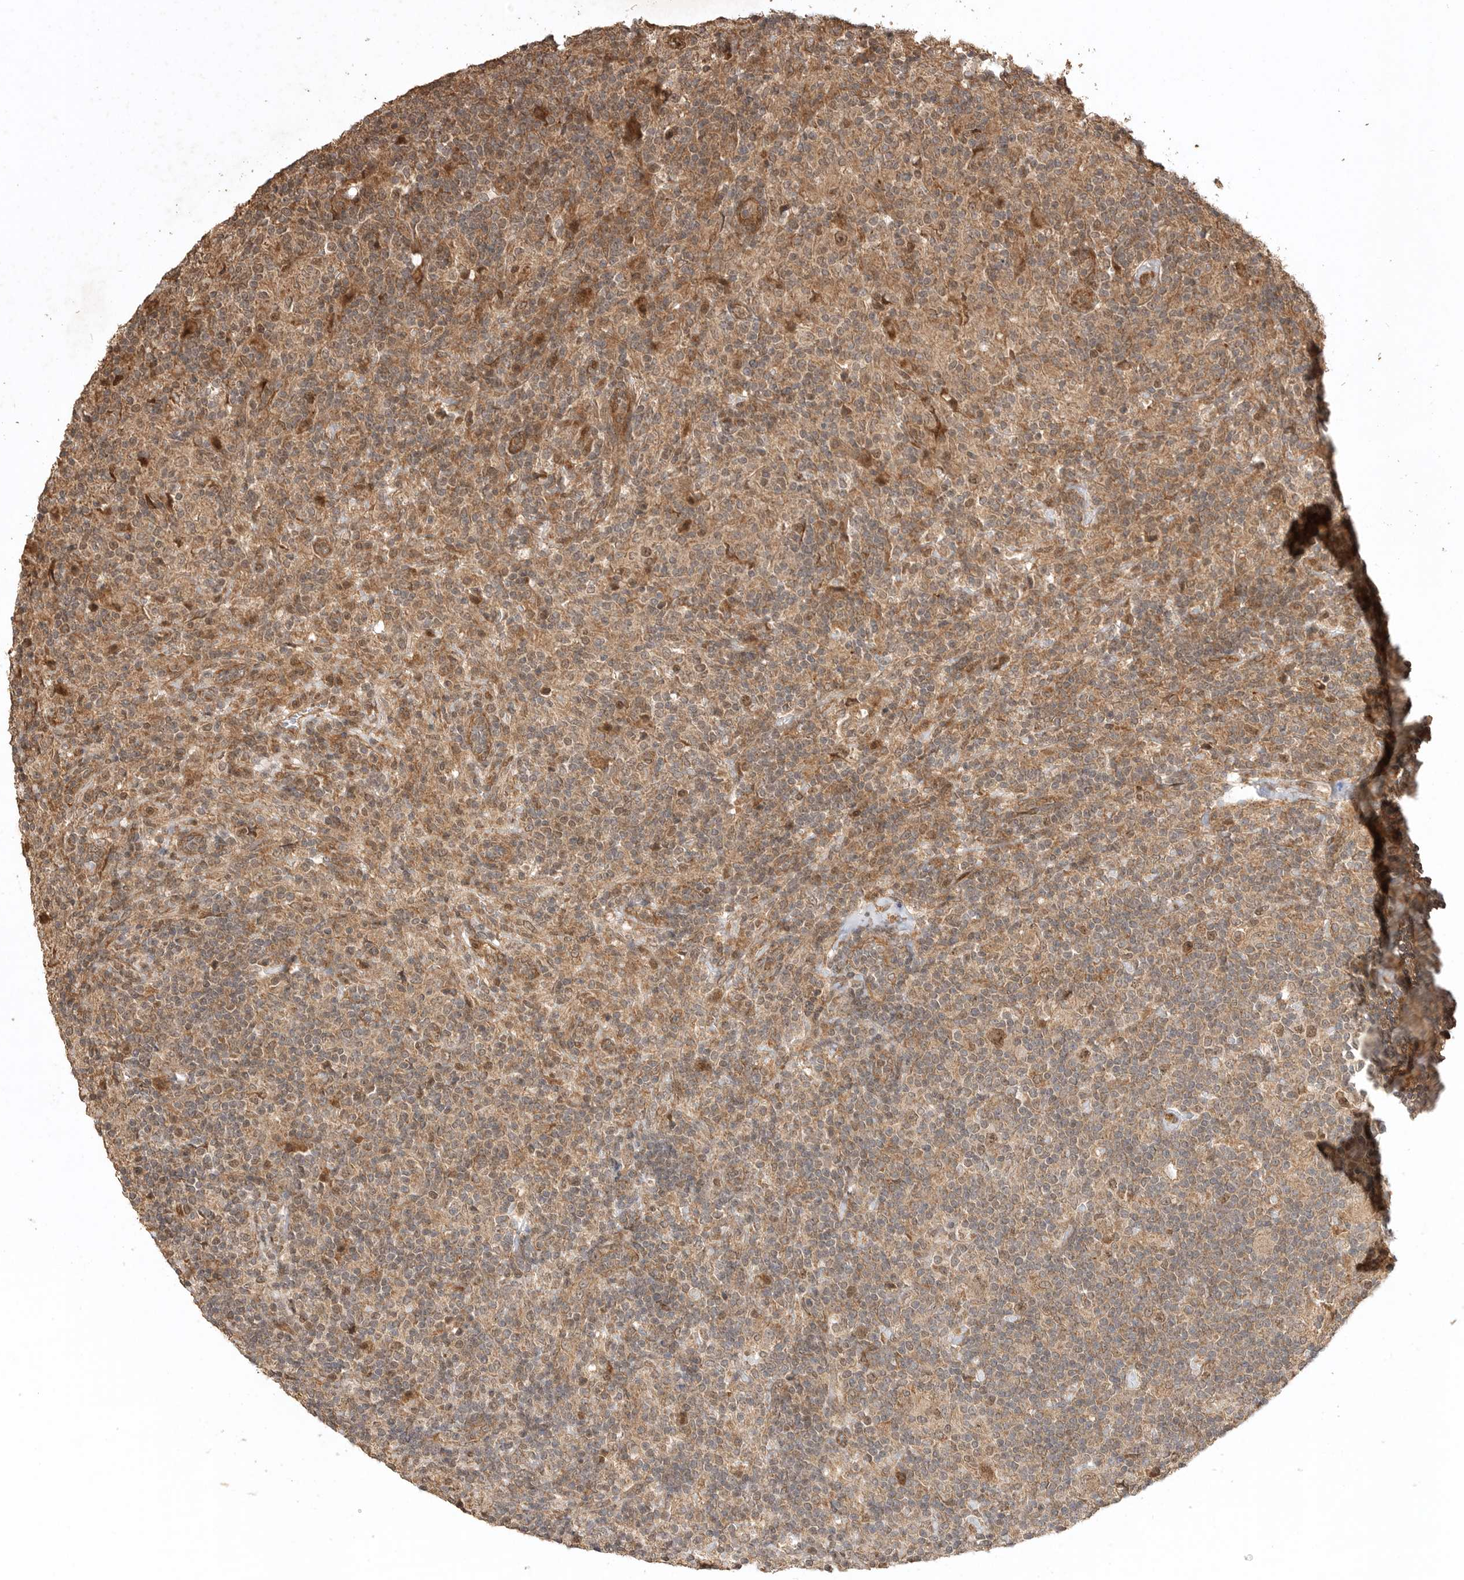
{"staining": {"intensity": "moderate", "quantity": ">75%", "location": "cytoplasmic/membranous,nuclear"}, "tissue": "lymphoma", "cell_type": "Tumor cells", "image_type": "cancer", "snomed": [{"axis": "morphology", "description": "Hodgkin's disease, NOS"}, {"axis": "topography", "description": "Lymph node"}], "caption": "A photomicrograph of human lymphoma stained for a protein exhibits moderate cytoplasmic/membranous and nuclear brown staining in tumor cells.", "gene": "BOC", "patient": {"sex": "male", "age": 70}}